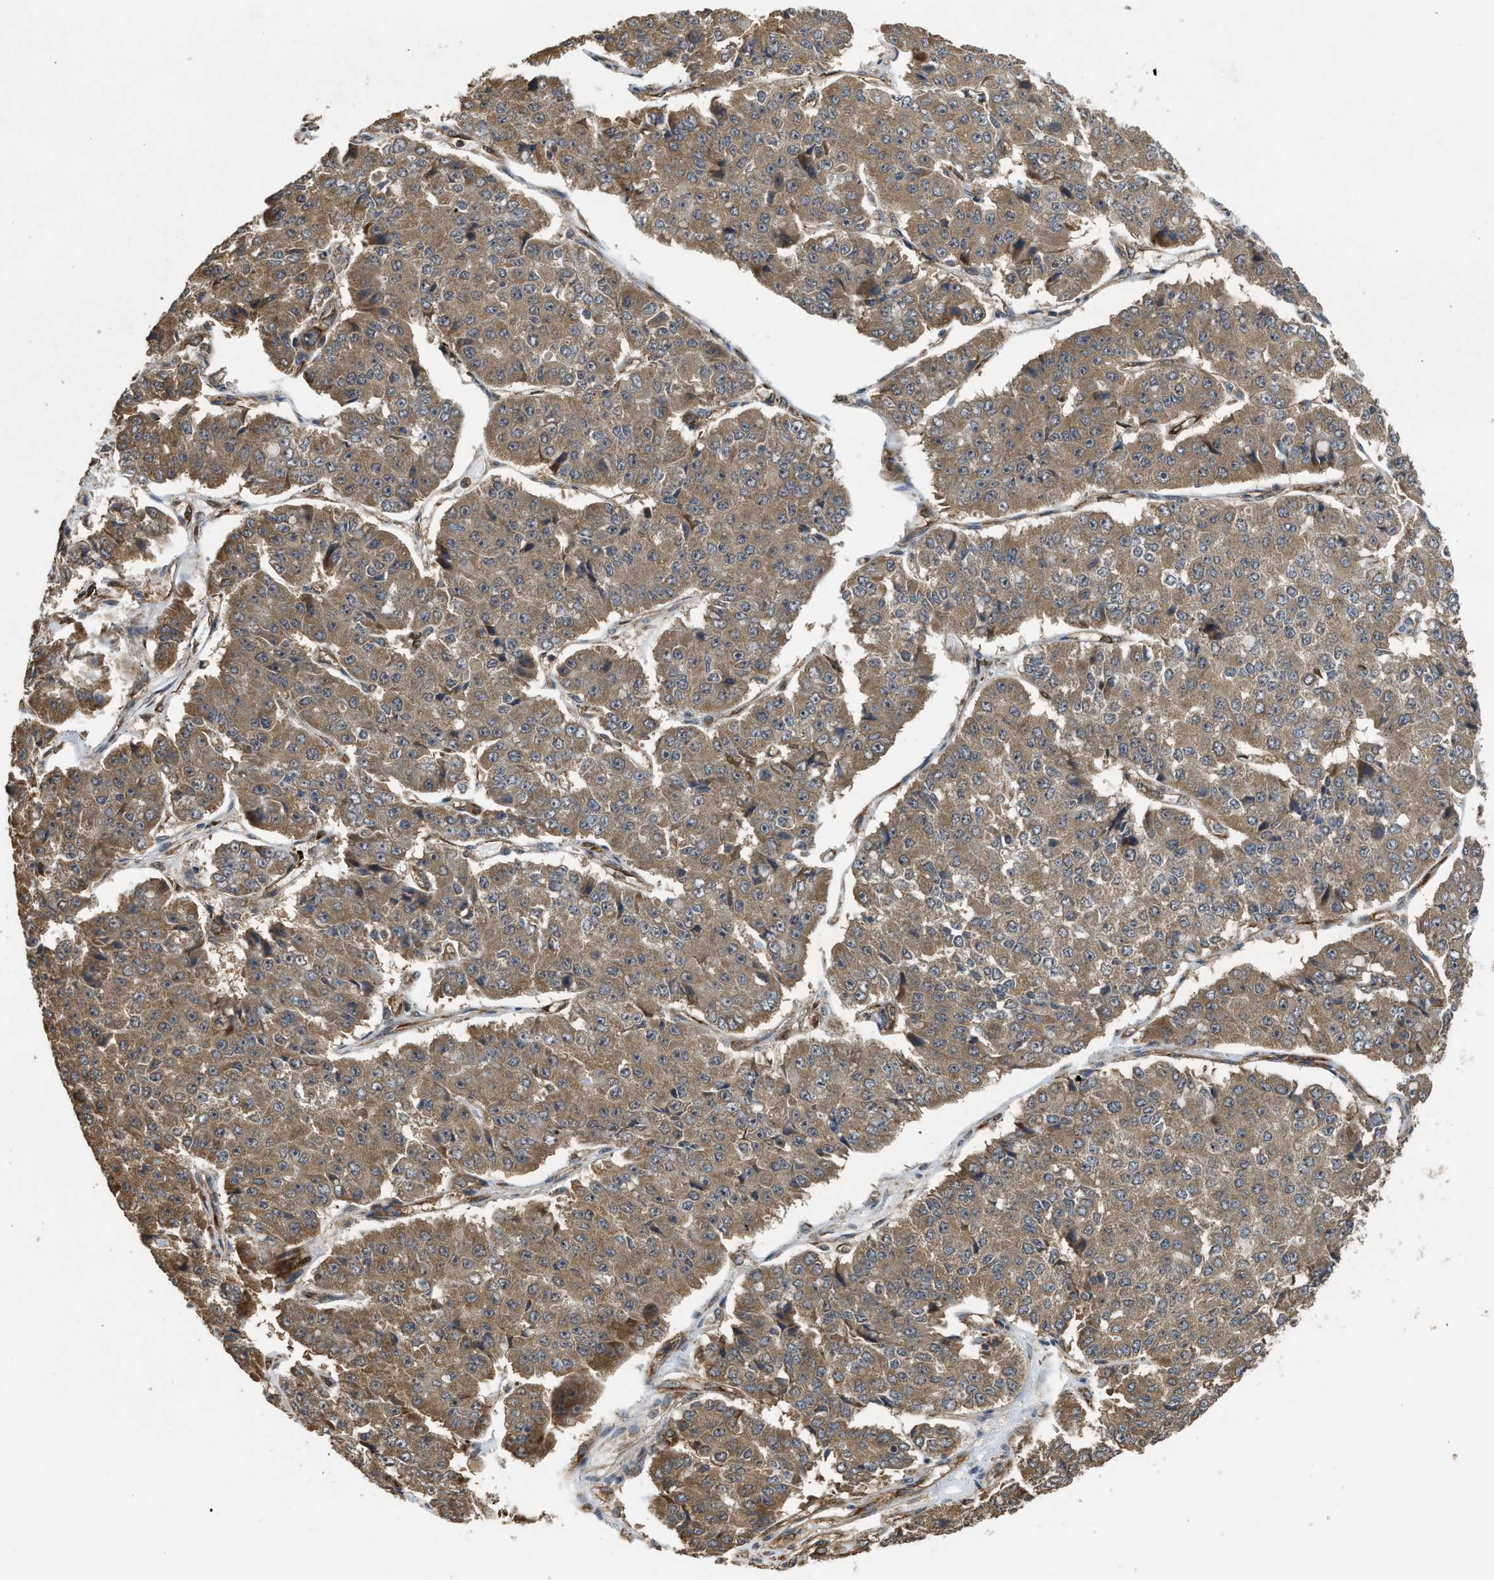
{"staining": {"intensity": "moderate", "quantity": ">75%", "location": "cytoplasmic/membranous"}, "tissue": "pancreatic cancer", "cell_type": "Tumor cells", "image_type": "cancer", "snomed": [{"axis": "morphology", "description": "Adenocarcinoma, NOS"}, {"axis": "topography", "description": "Pancreas"}], "caption": "The photomicrograph reveals staining of adenocarcinoma (pancreatic), revealing moderate cytoplasmic/membranous protein staining (brown color) within tumor cells.", "gene": "HIP1R", "patient": {"sex": "male", "age": 50}}